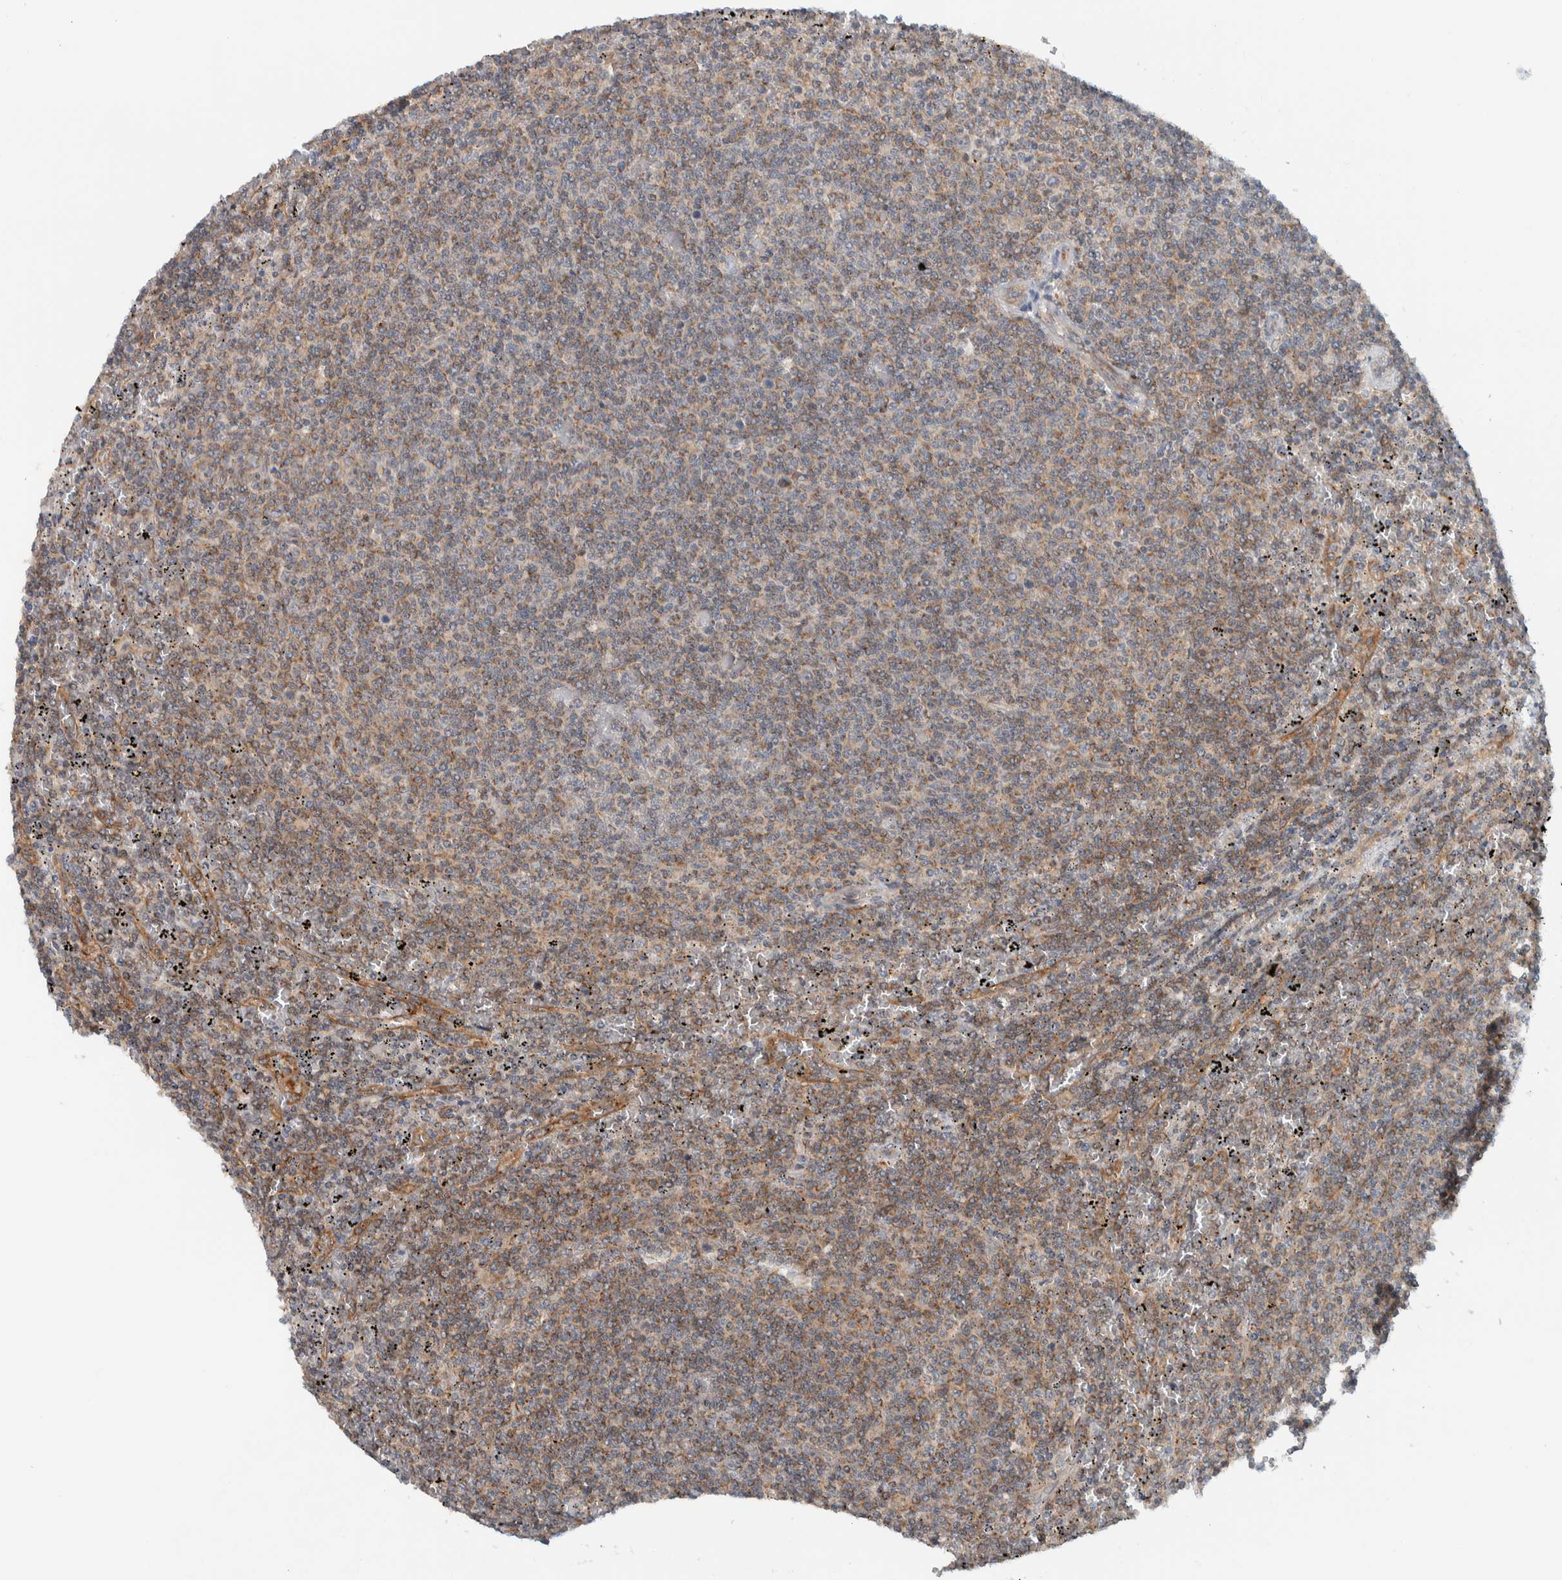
{"staining": {"intensity": "moderate", "quantity": ">75%", "location": "cytoplasmic/membranous"}, "tissue": "lymphoma", "cell_type": "Tumor cells", "image_type": "cancer", "snomed": [{"axis": "morphology", "description": "Malignant lymphoma, non-Hodgkin's type, Low grade"}, {"axis": "topography", "description": "Spleen"}], "caption": "An IHC image of neoplastic tissue is shown. Protein staining in brown shows moderate cytoplasmic/membranous positivity in lymphoma within tumor cells. The staining was performed using DAB, with brown indicating positive protein expression. Nuclei are stained blue with hematoxylin.", "gene": "RERE", "patient": {"sex": "female", "age": 50}}